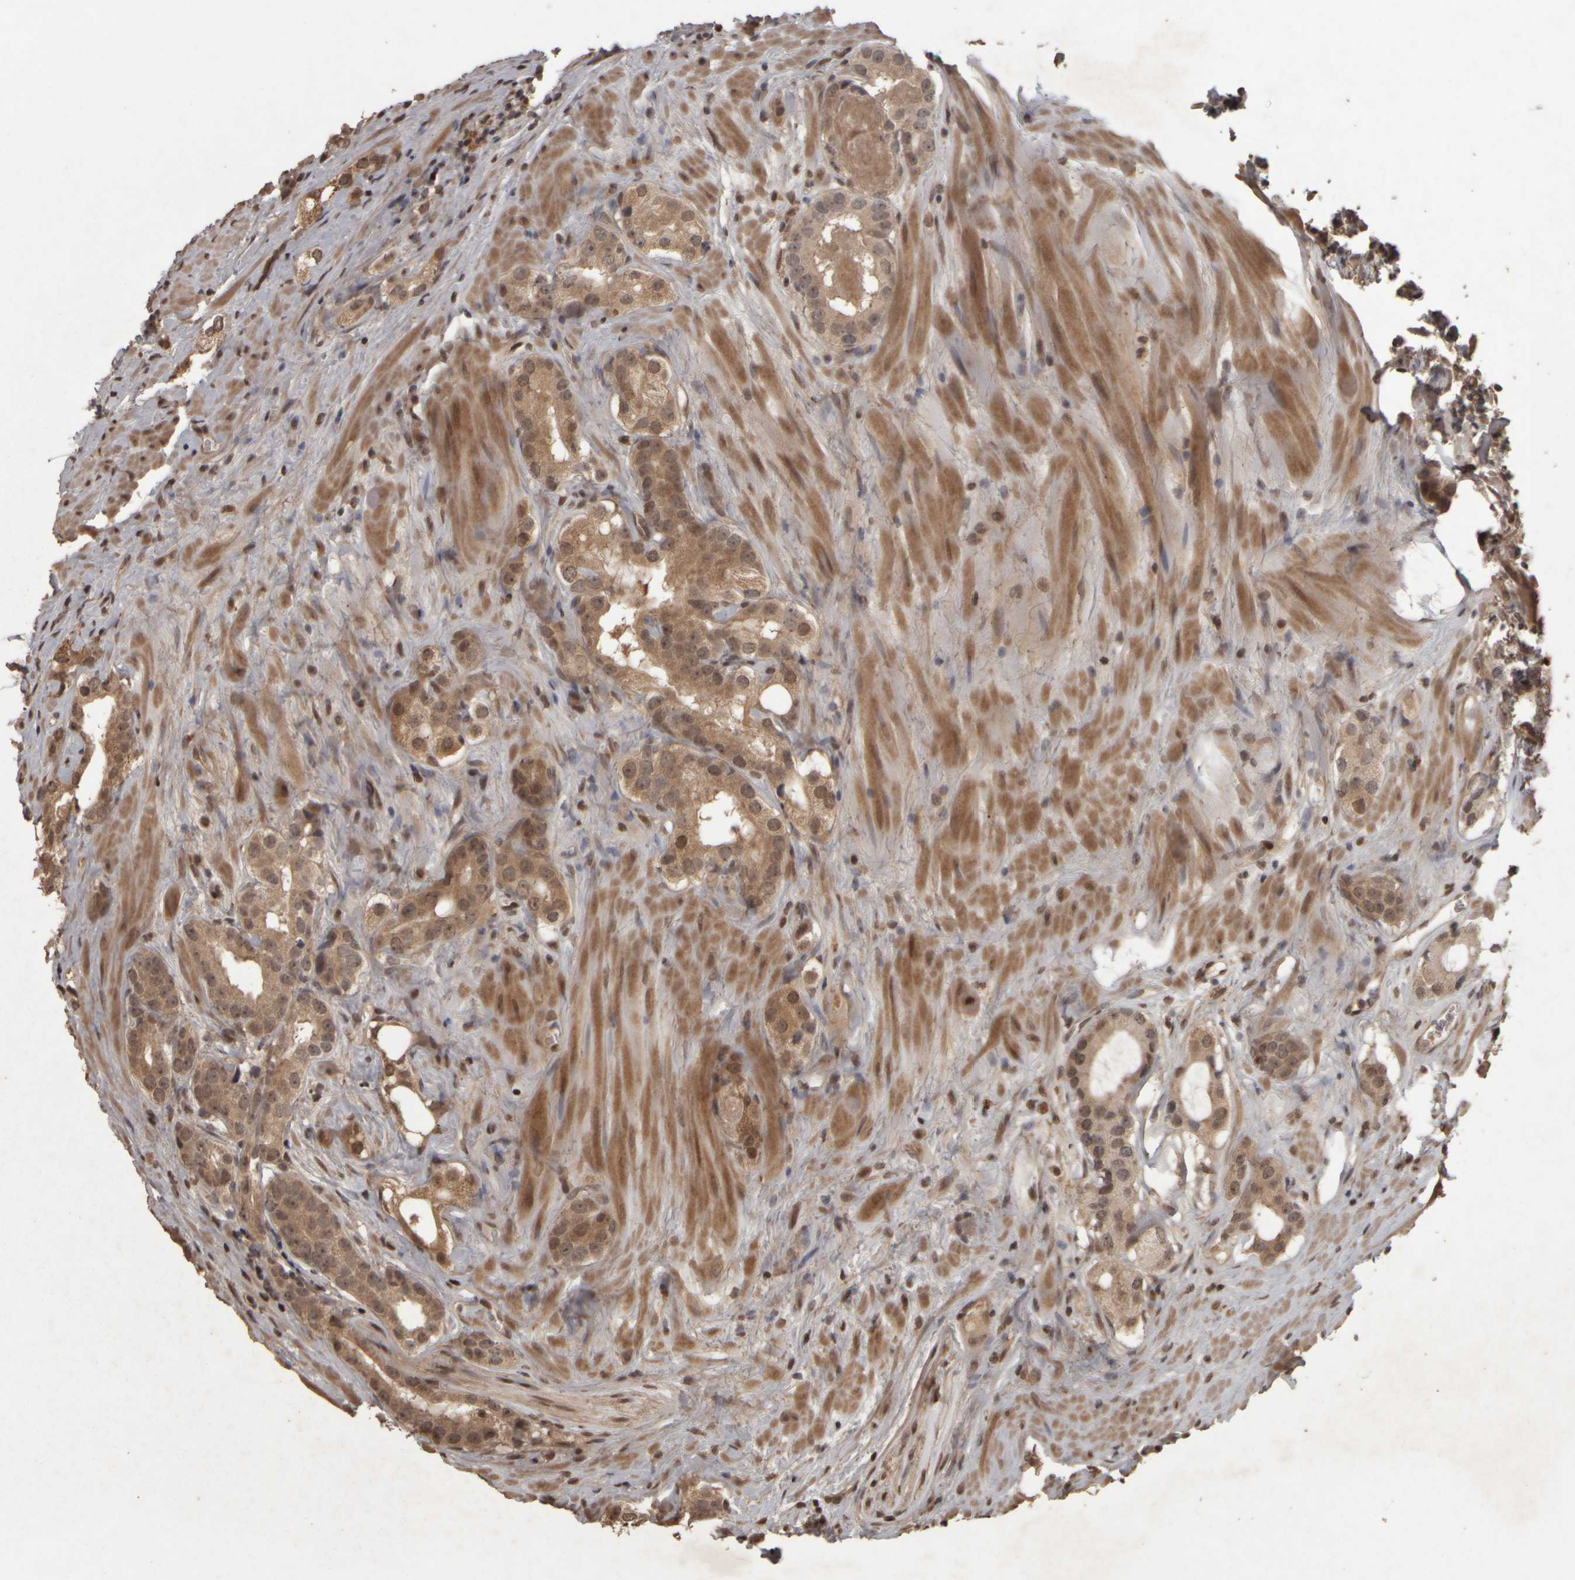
{"staining": {"intensity": "moderate", "quantity": ">75%", "location": "cytoplasmic/membranous,nuclear"}, "tissue": "prostate cancer", "cell_type": "Tumor cells", "image_type": "cancer", "snomed": [{"axis": "morphology", "description": "Adenocarcinoma, High grade"}, {"axis": "topography", "description": "Prostate"}], "caption": "A brown stain shows moderate cytoplasmic/membranous and nuclear staining of a protein in human prostate cancer tumor cells.", "gene": "ACO1", "patient": {"sex": "male", "age": 63}}